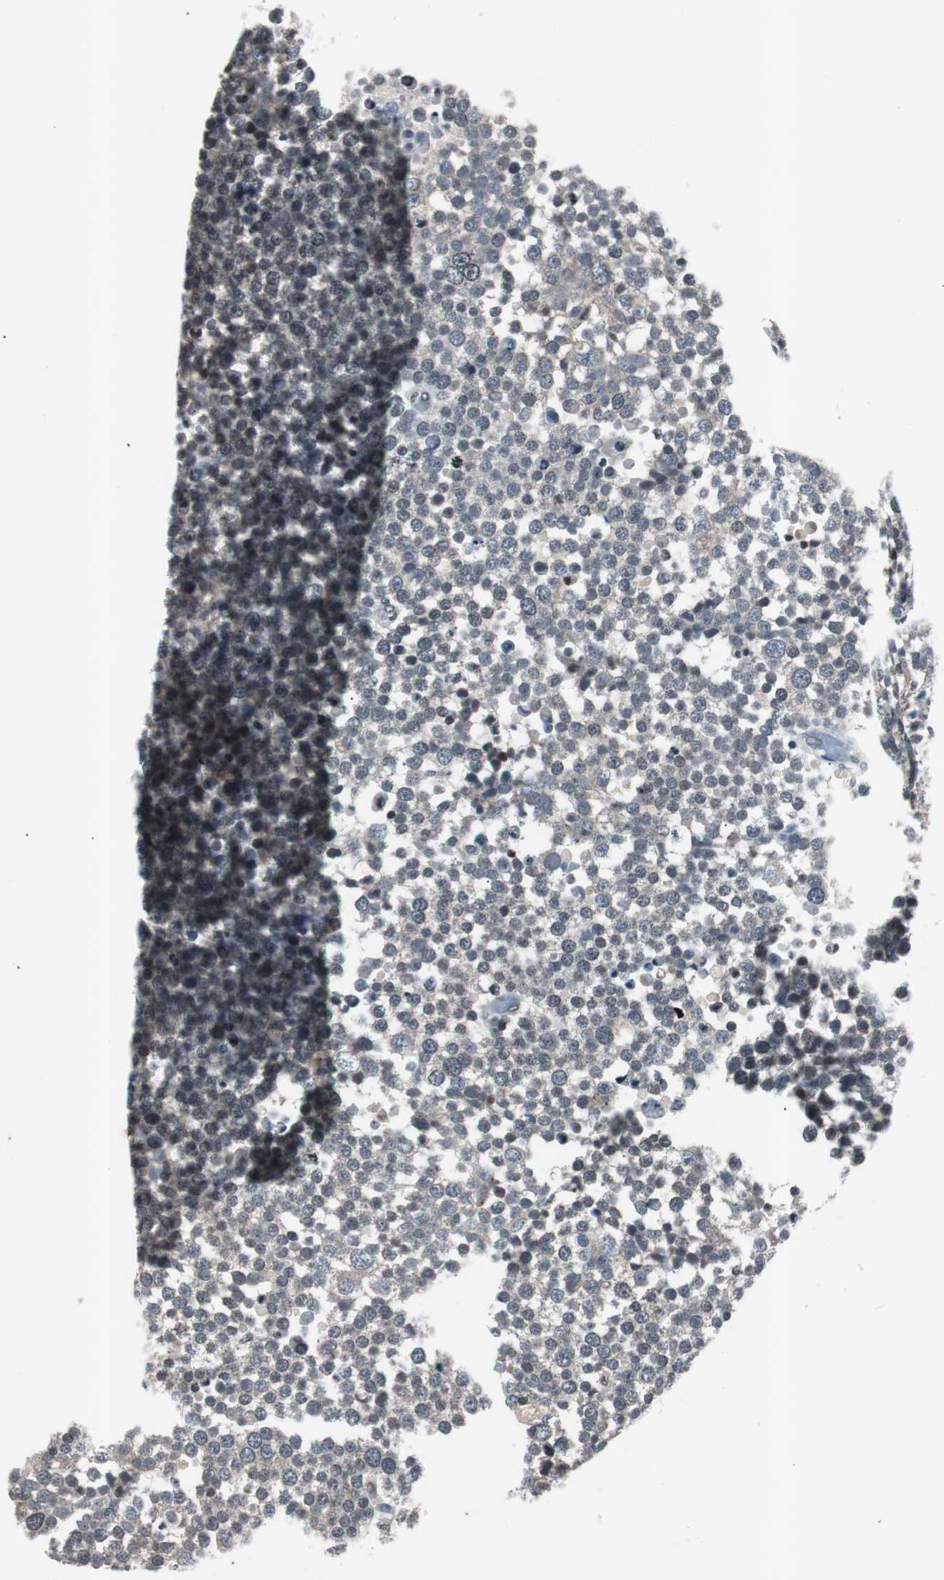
{"staining": {"intensity": "weak", "quantity": "<25%", "location": "cytoplasmic/membranous"}, "tissue": "testis cancer", "cell_type": "Tumor cells", "image_type": "cancer", "snomed": [{"axis": "morphology", "description": "Seminoma, NOS"}, {"axis": "topography", "description": "Testis"}], "caption": "A photomicrograph of human seminoma (testis) is negative for staining in tumor cells.", "gene": "SMAD1", "patient": {"sex": "male", "age": 71}}